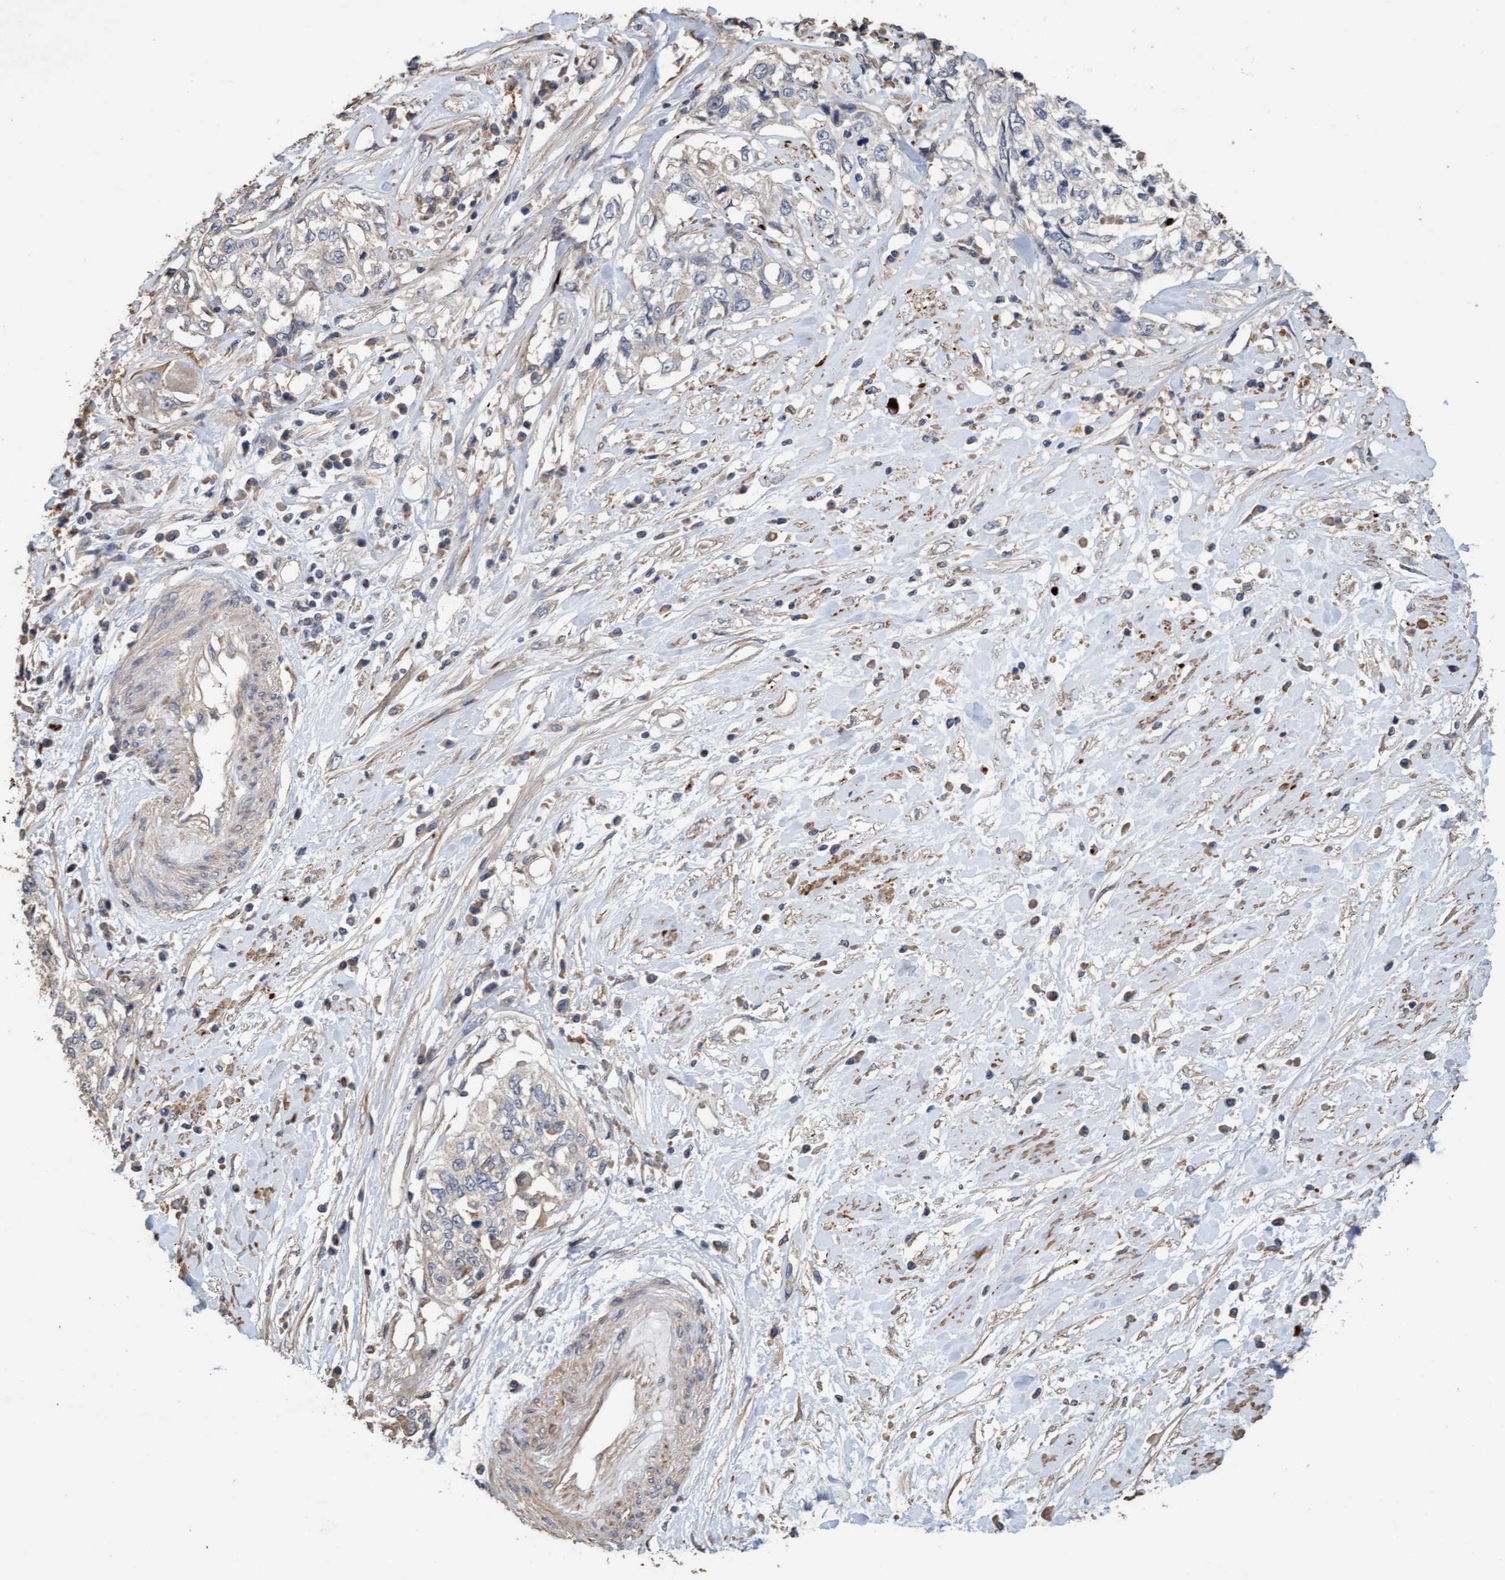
{"staining": {"intensity": "negative", "quantity": "none", "location": "none"}, "tissue": "cervical cancer", "cell_type": "Tumor cells", "image_type": "cancer", "snomed": [{"axis": "morphology", "description": "Squamous cell carcinoma, NOS"}, {"axis": "topography", "description": "Cervix"}], "caption": "High power microscopy photomicrograph of an IHC image of cervical cancer (squamous cell carcinoma), revealing no significant positivity in tumor cells.", "gene": "LONRF1", "patient": {"sex": "female", "age": 57}}